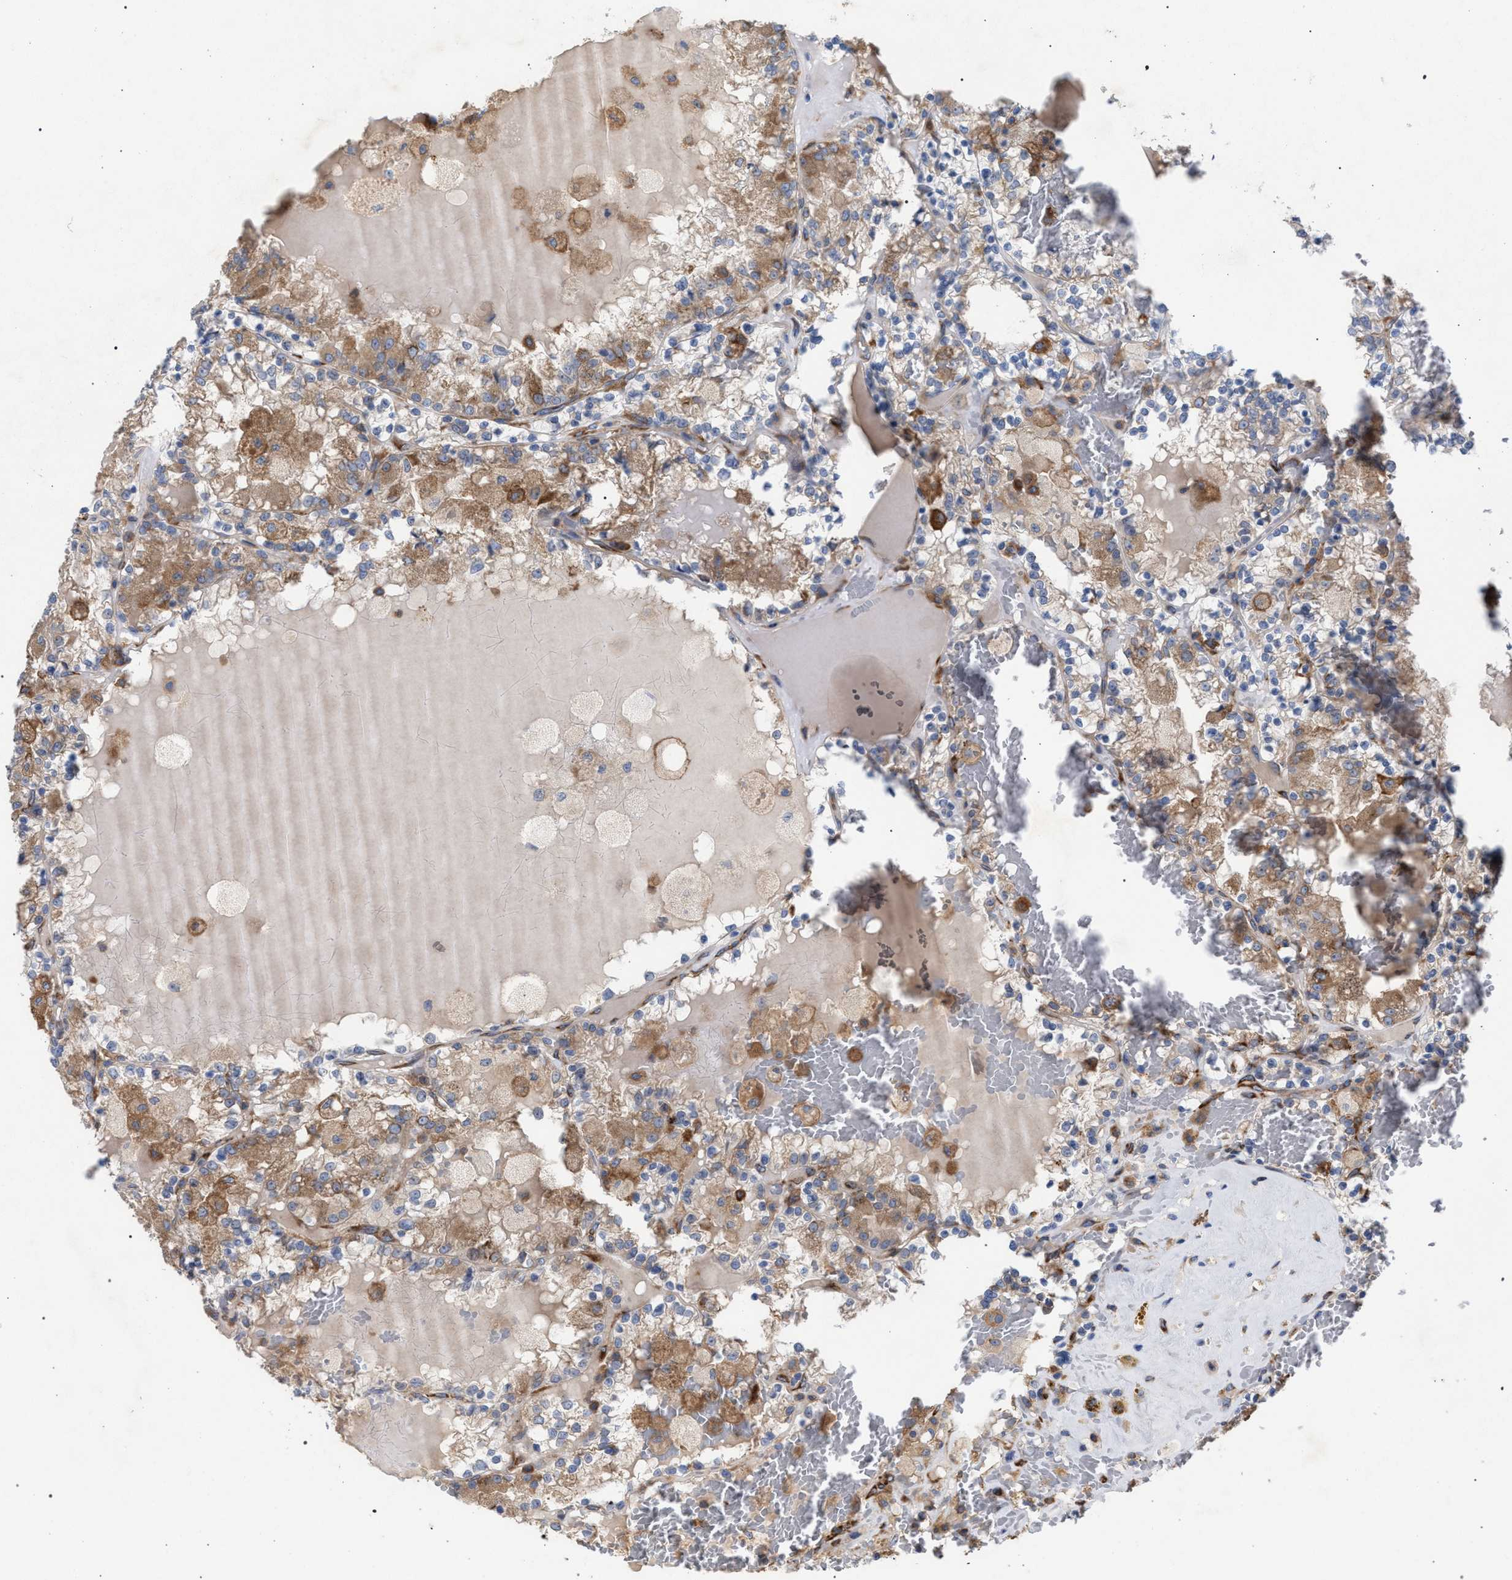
{"staining": {"intensity": "moderate", "quantity": ">75%", "location": "cytoplasmic/membranous"}, "tissue": "renal cancer", "cell_type": "Tumor cells", "image_type": "cancer", "snomed": [{"axis": "morphology", "description": "Adenocarcinoma, NOS"}, {"axis": "topography", "description": "Kidney"}], "caption": "This histopathology image shows IHC staining of human renal cancer (adenocarcinoma), with medium moderate cytoplasmic/membranous expression in about >75% of tumor cells.", "gene": "CDR2L", "patient": {"sex": "female", "age": 56}}